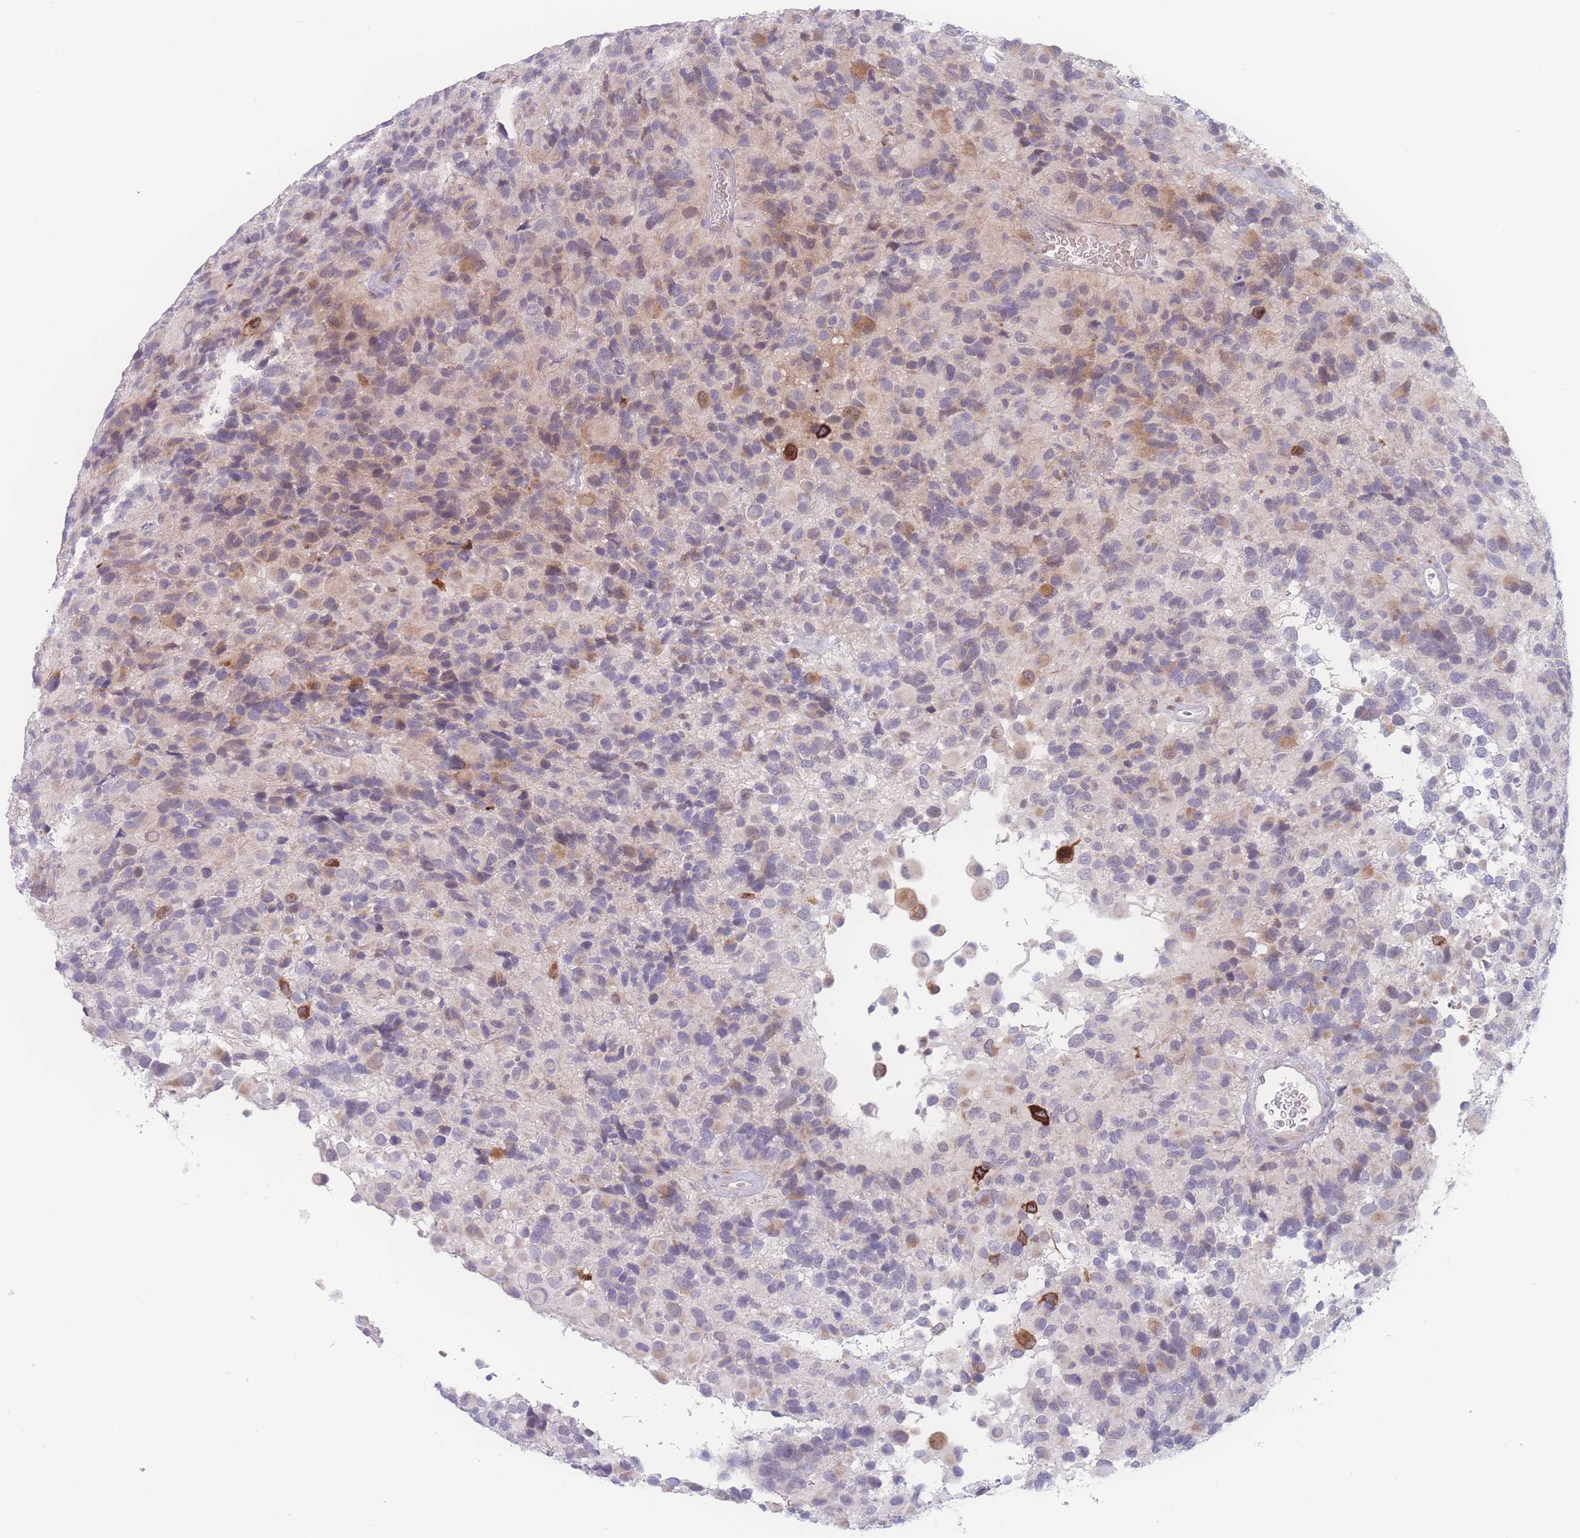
{"staining": {"intensity": "weak", "quantity": "<25%", "location": "cytoplasmic/membranous"}, "tissue": "glioma", "cell_type": "Tumor cells", "image_type": "cancer", "snomed": [{"axis": "morphology", "description": "Glioma, malignant, High grade"}, {"axis": "topography", "description": "Brain"}], "caption": "An IHC micrograph of high-grade glioma (malignant) is shown. There is no staining in tumor cells of high-grade glioma (malignant).", "gene": "PRSS22", "patient": {"sex": "male", "age": 77}}